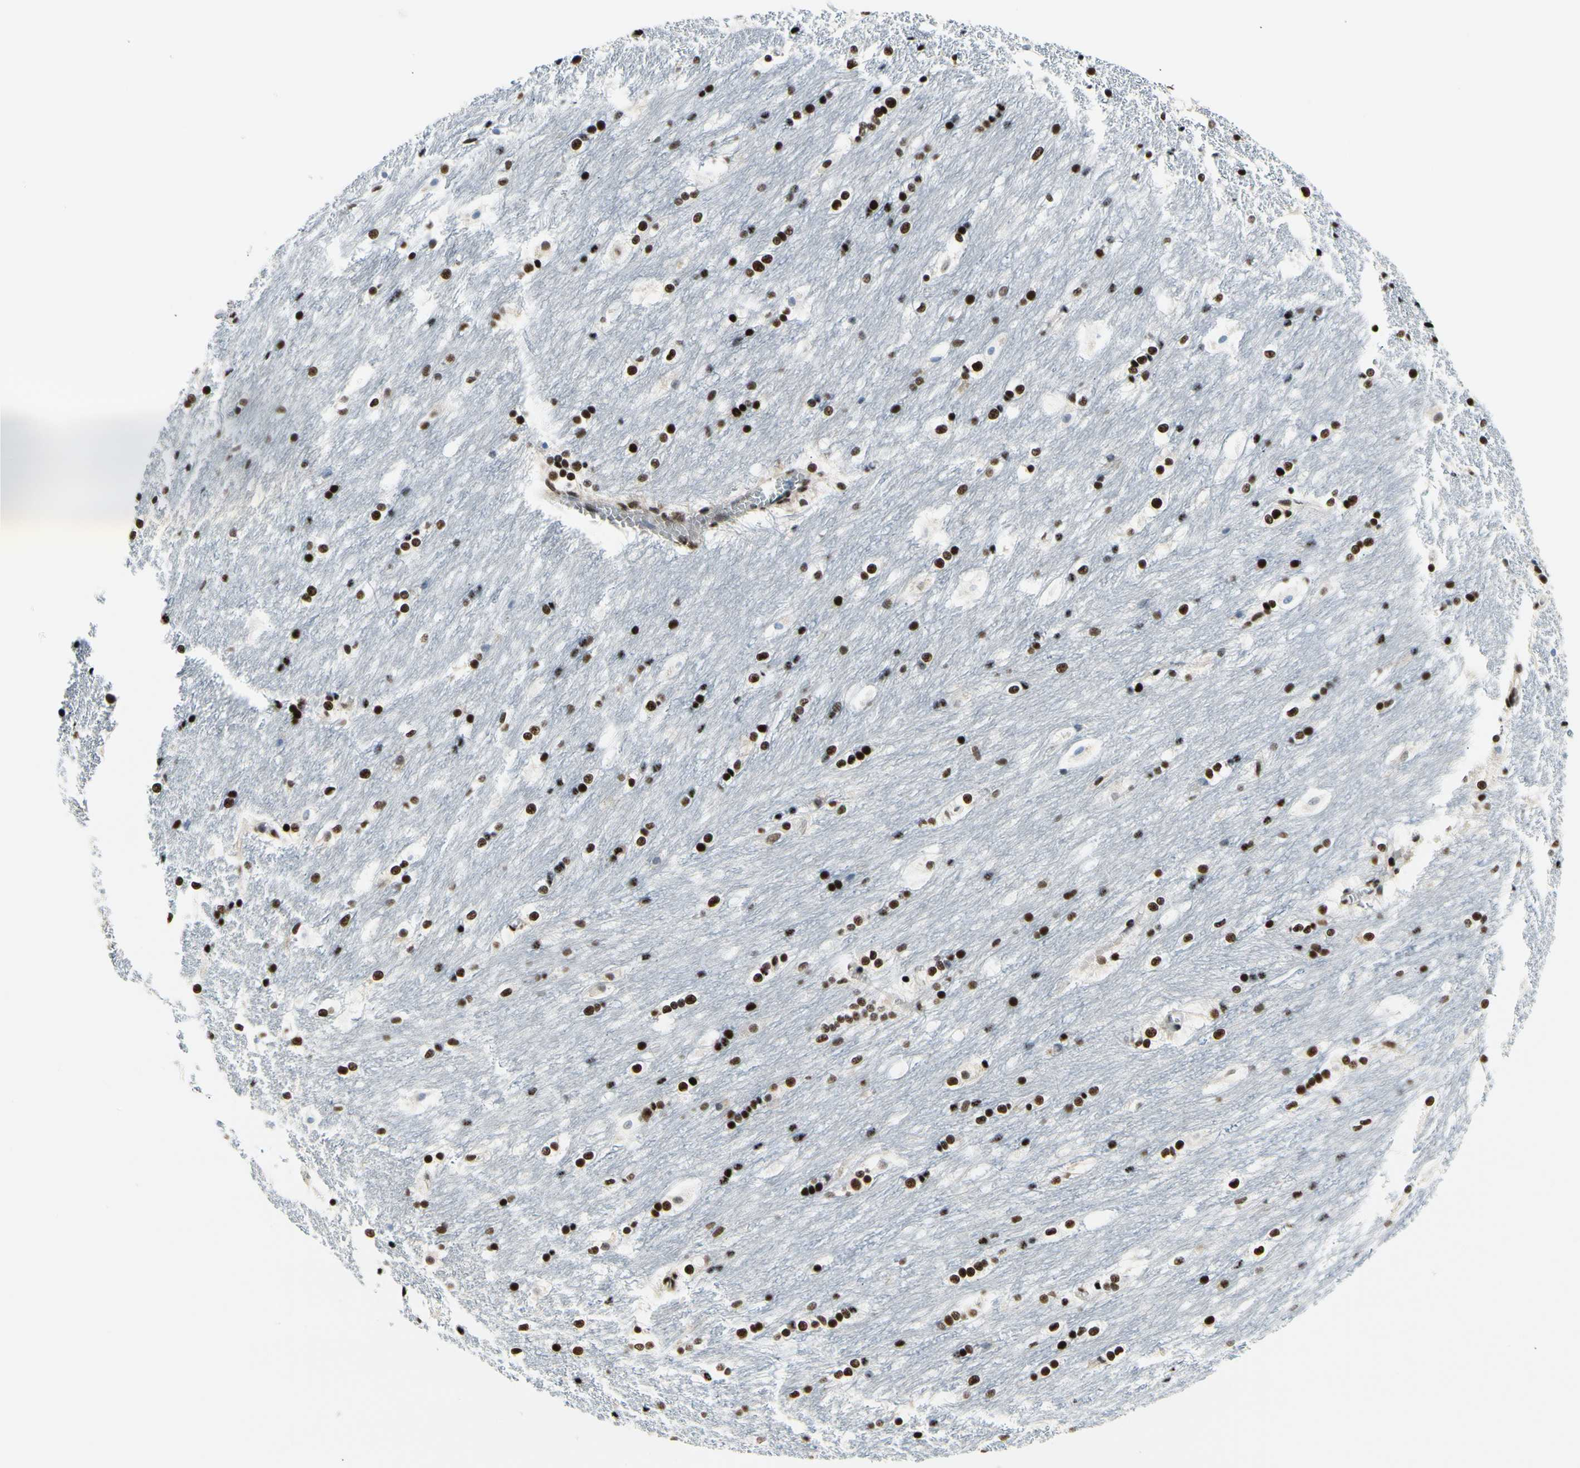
{"staining": {"intensity": "strong", "quantity": ">75%", "location": "nuclear"}, "tissue": "caudate", "cell_type": "Glial cells", "image_type": "normal", "snomed": [{"axis": "morphology", "description": "Normal tissue, NOS"}, {"axis": "topography", "description": "Lateral ventricle wall"}], "caption": "Protein staining of benign caudate shows strong nuclear expression in approximately >75% of glial cells. The staining was performed using DAB to visualize the protein expression in brown, while the nuclei were stained in blue with hematoxylin (Magnification: 20x).", "gene": "SRSF11", "patient": {"sex": "female", "age": 19}}